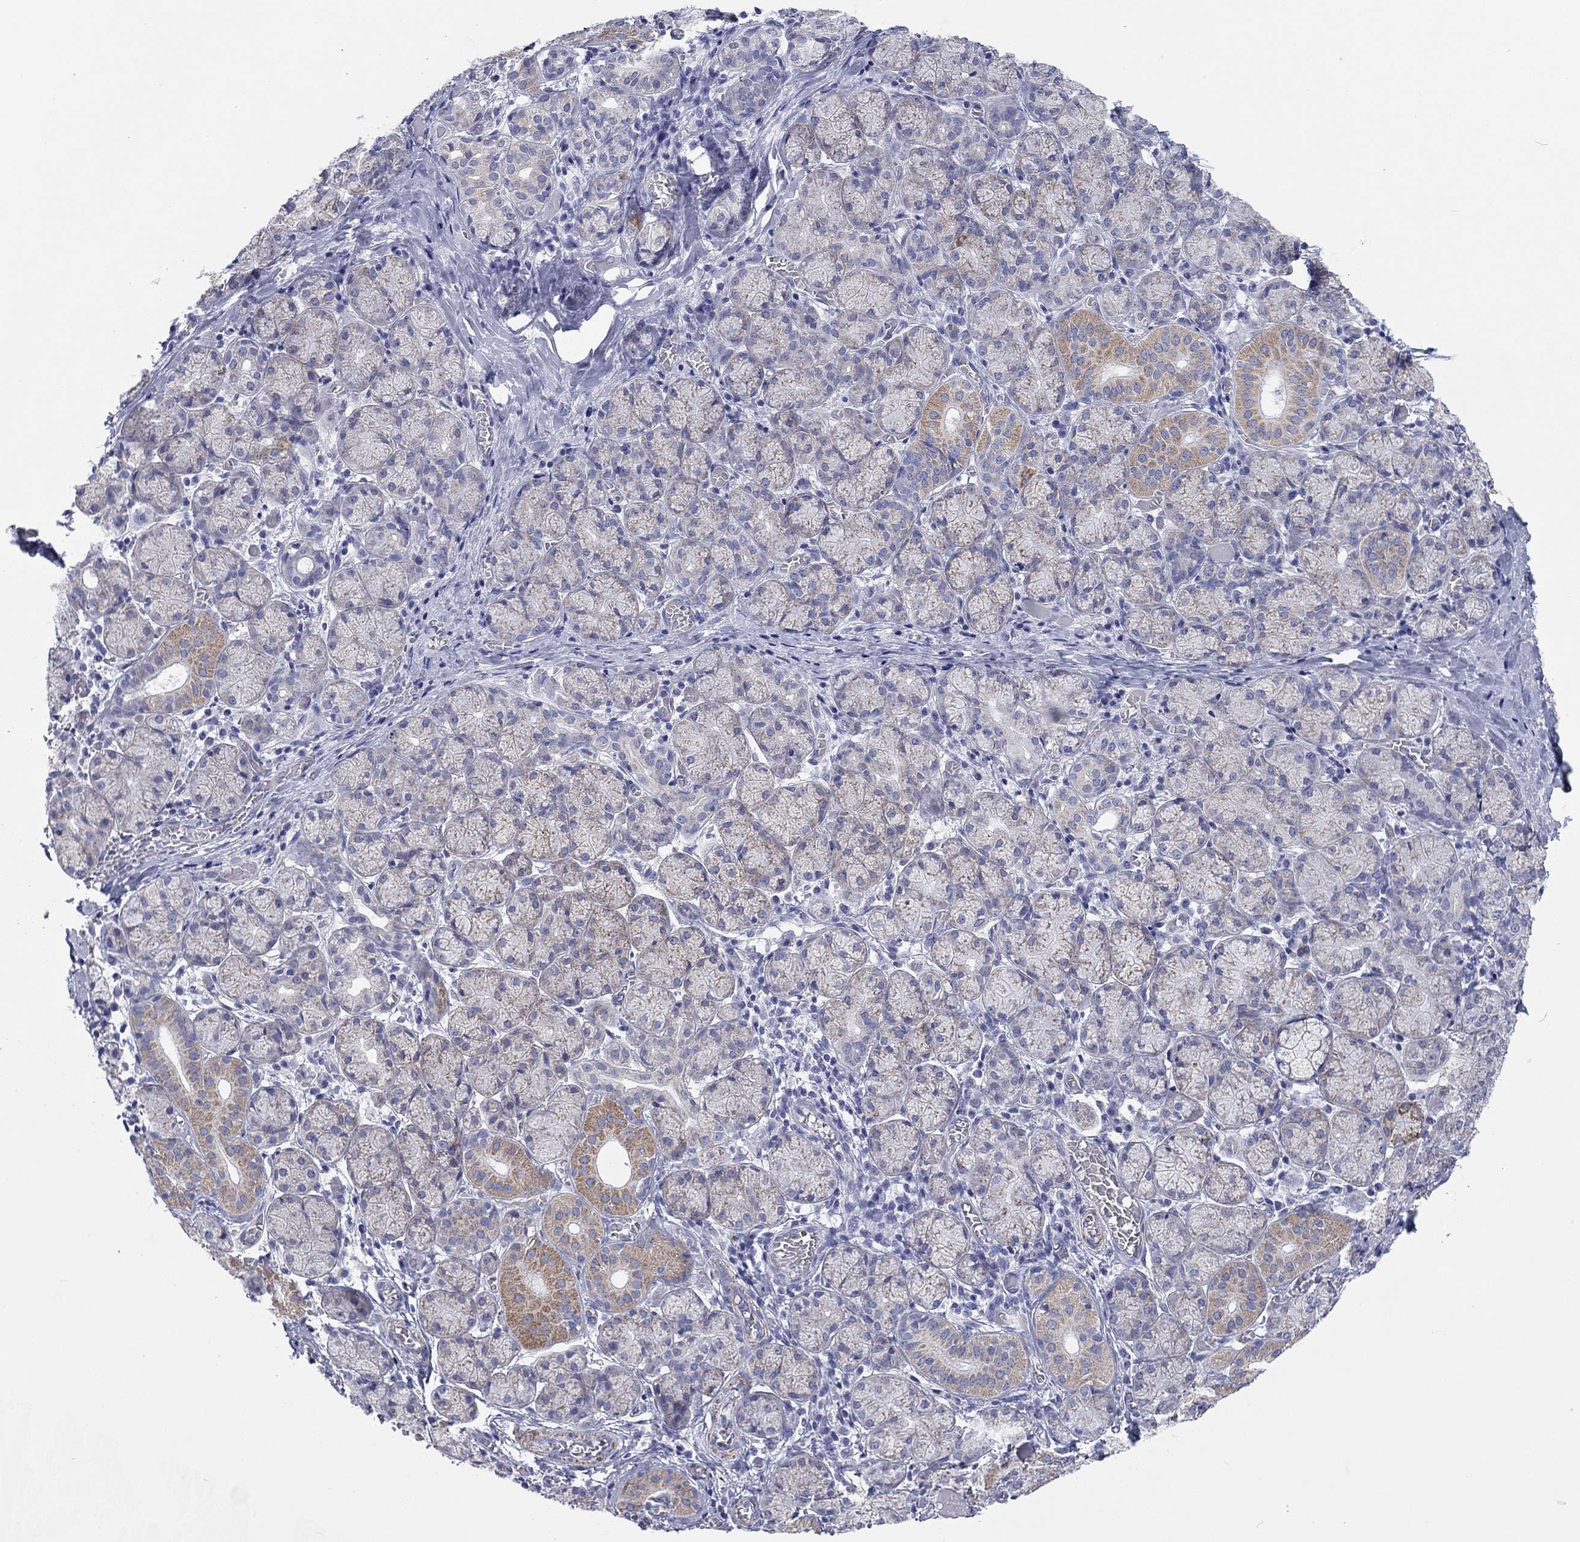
{"staining": {"intensity": "moderate", "quantity": "<25%", "location": "cytoplasmic/membranous"}, "tissue": "salivary gland", "cell_type": "Glandular cells", "image_type": "normal", "snomed": [{"axis": "morphology", "description": "Normal tissue, NOS"}, {"axis": "topography", "description": "Salivary gland"}, {"axis": "topography", "description": "Peripheral nerve tissue"}], "caption": "The photomicrograph shows immunohistochemical staining of unremarkable salivary gland. There is moderate cytoplasmic/membranous positivity is identified in approximately <25% of glandular cells.", "gene": "MGST3", "patient": {"sex": "female", "age": 24}}